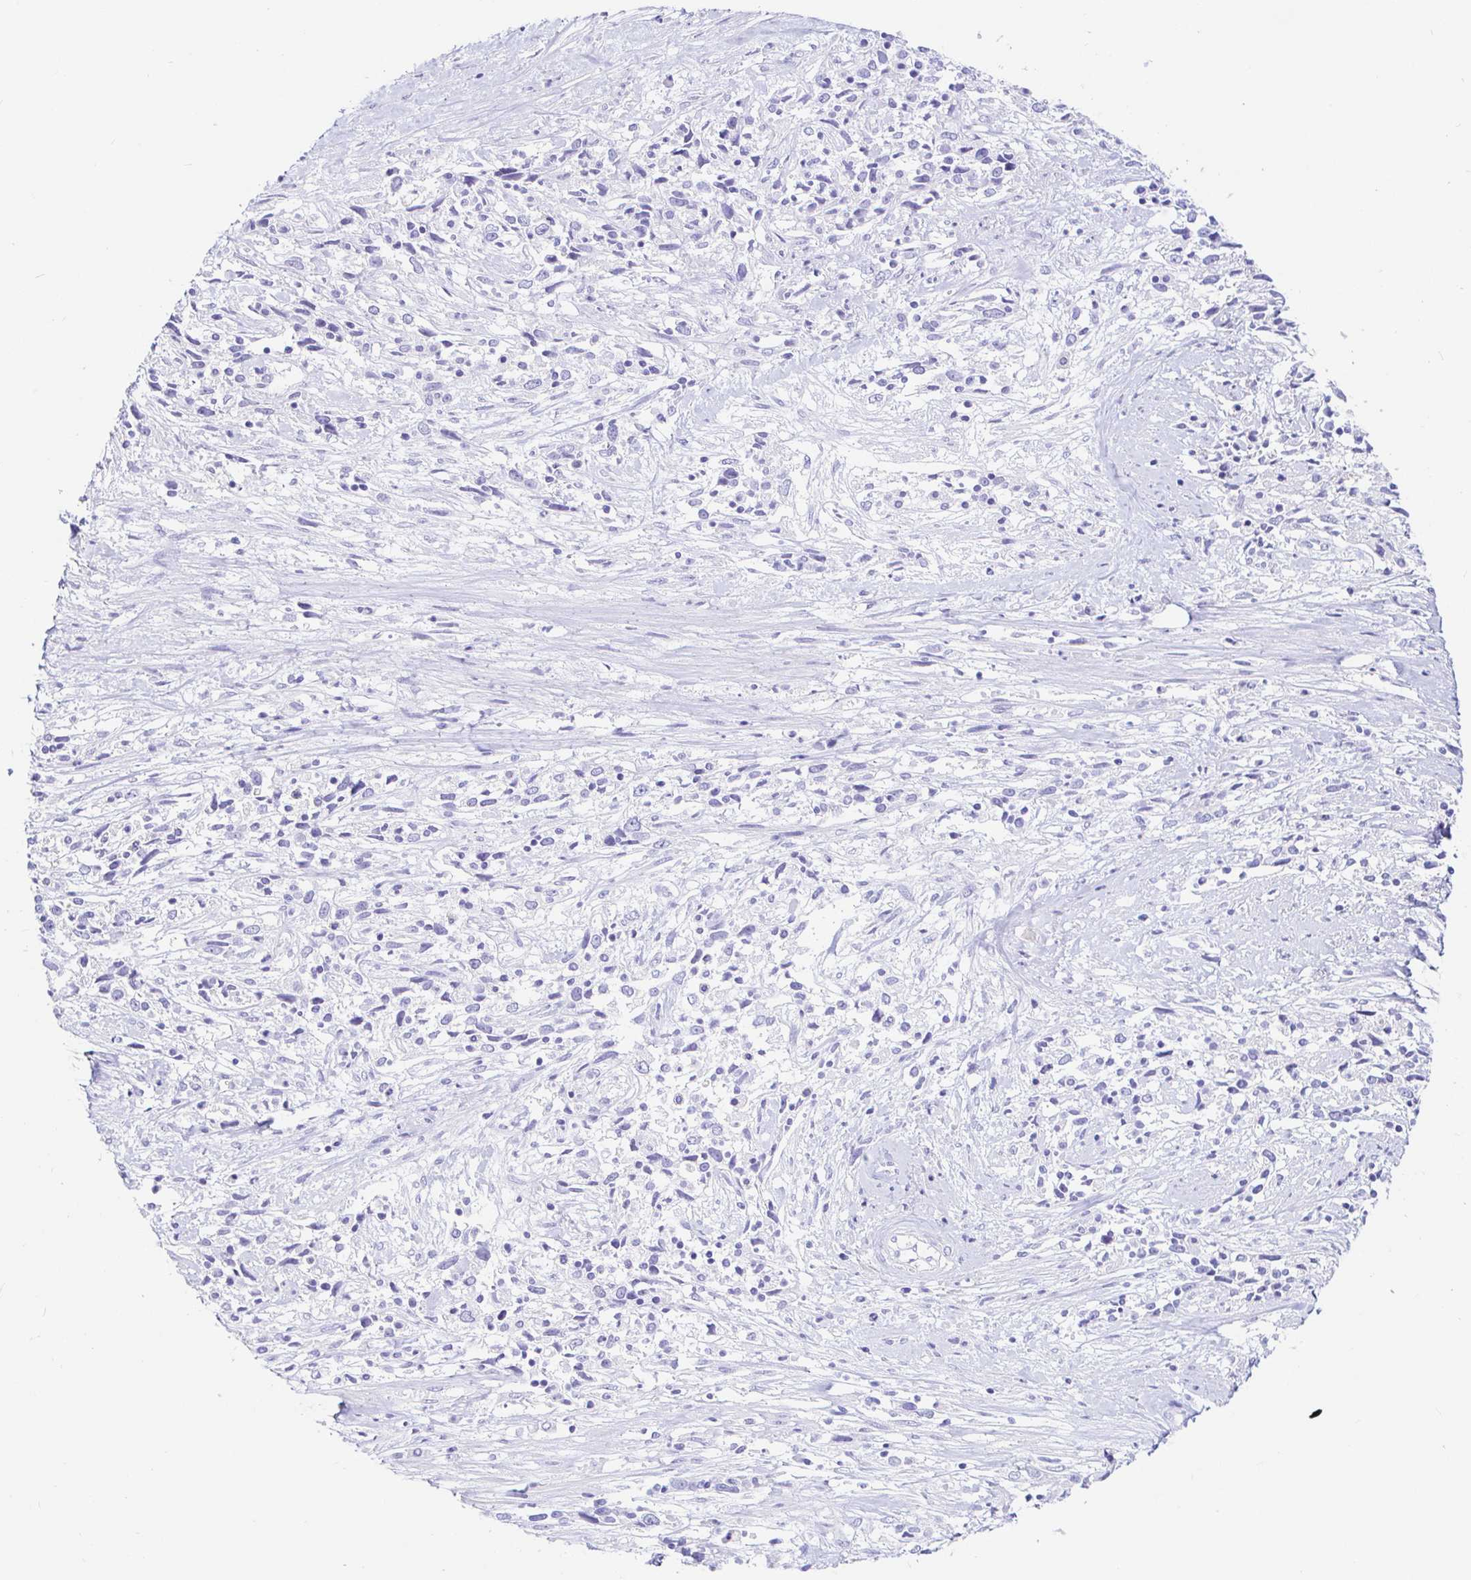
{"staining": {"intensity": "negative", "quantity": "none", "location": "none"}, "tissue": "cervical cancer", "cell_type": "Tumor cells", "image_type": "cancer", "snomed": [{"axis": "morphology", "description": "Adenocarcinoma, NOS"}, {"axis": "topography", "description": "Cervix"}], "caption": "IHC histopathology image of neoplastic tissue: adenocarcinoma (cervical) stained with DAB shows no significant protein expression in tumor cells.", "gene": "PINLYP", "patient": {"sex": "female", "age": 40}}